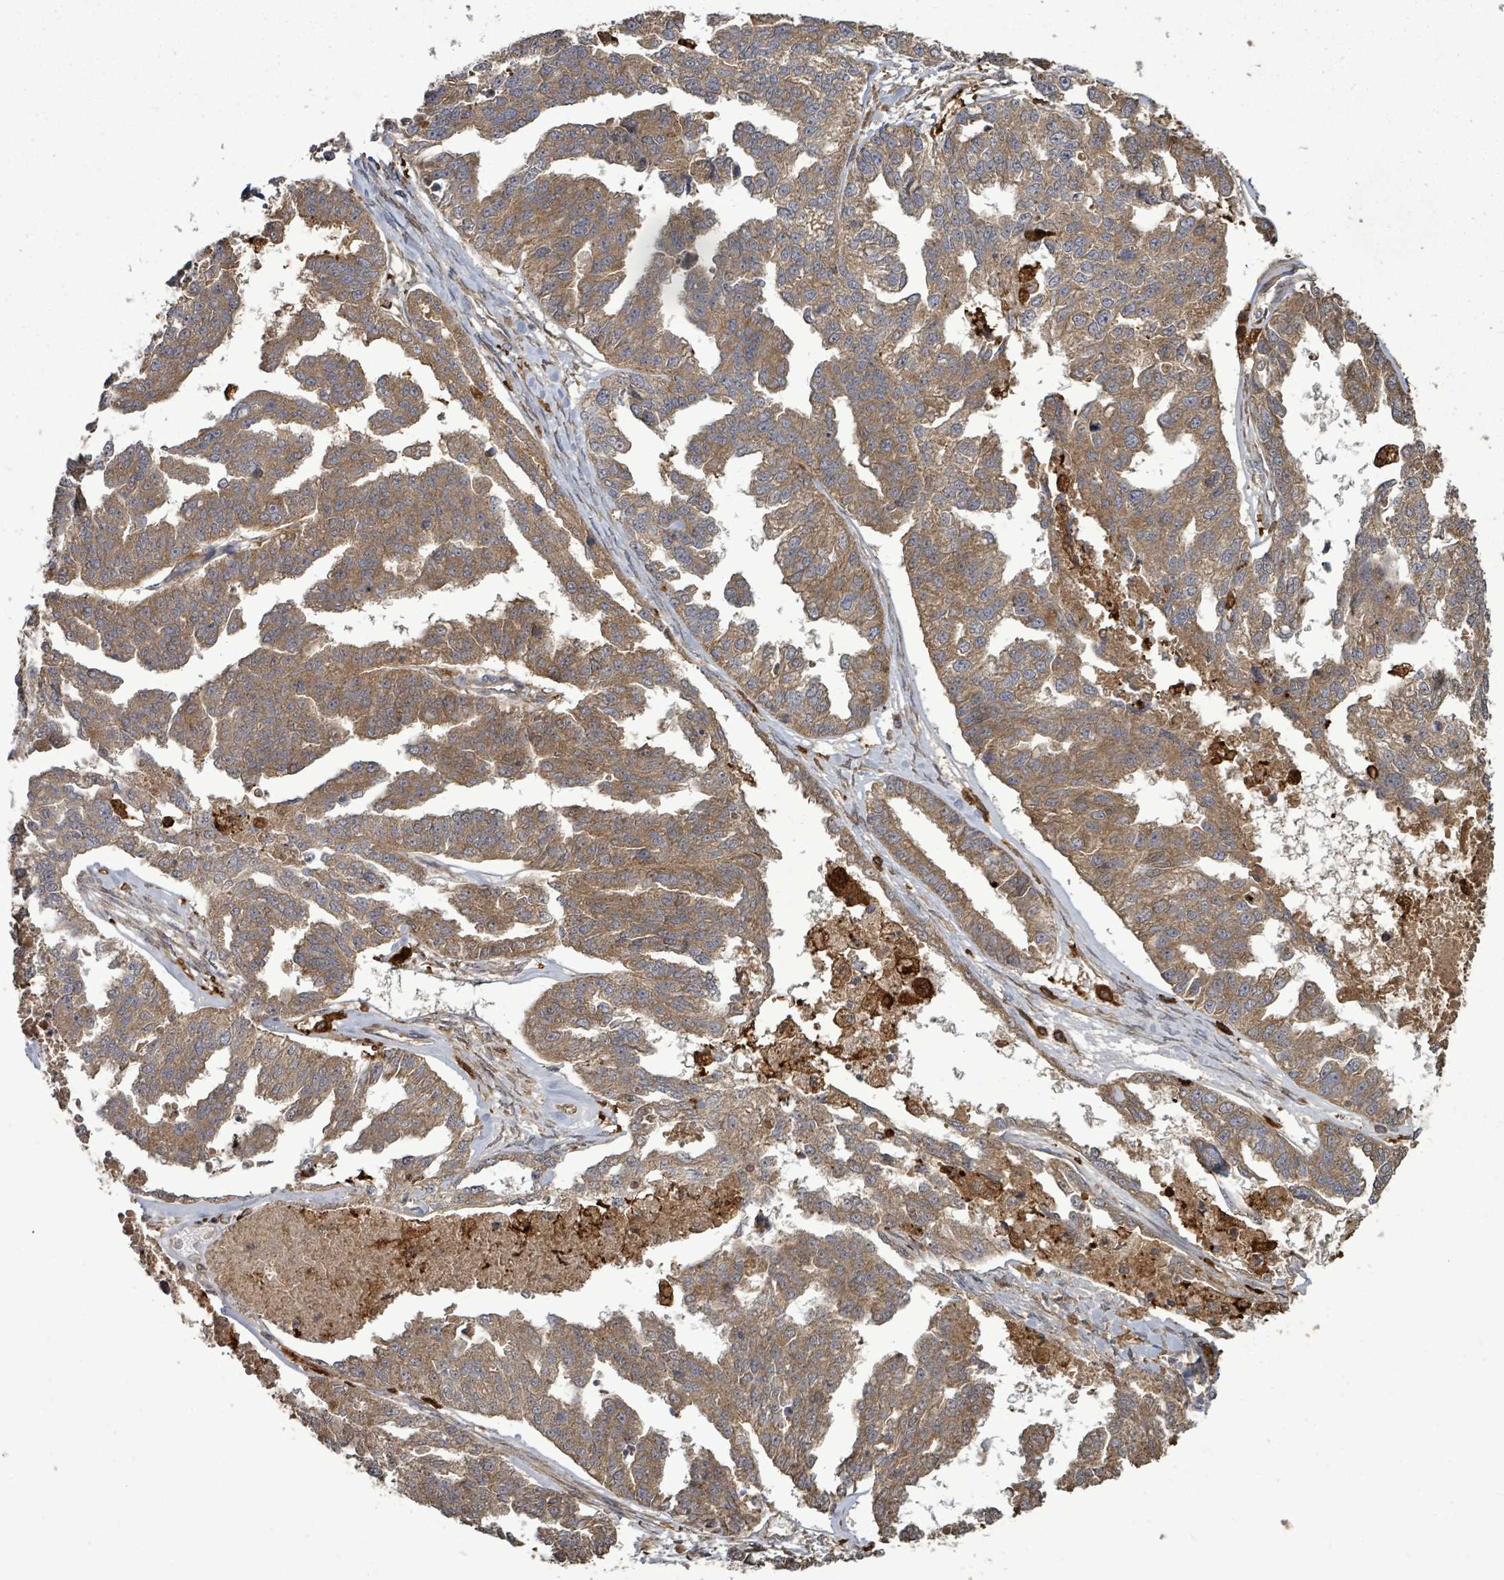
{"staining": {"intensity": "moderate", "quantity": ">75%", "location": "cytoplasmic/membranous"}, "tissue": "ovarian cancer", "cell_type": "Tumor cells", "image_type": "cancer", "snomed": [{"axis": "morphology", "description": "Cystadenocarcinoma, serous, NOS"}, {"axis": "topography", "description": "Ovary"}], "caption": "Ovarian cancer (serous cystadenocarcinoma) tissue reveals moderate cytoplasmic/membranous positivity in approximately >75% of tumor cells", "gene": "EIF3C", "patient": {"sex": "female", "age": 58}}